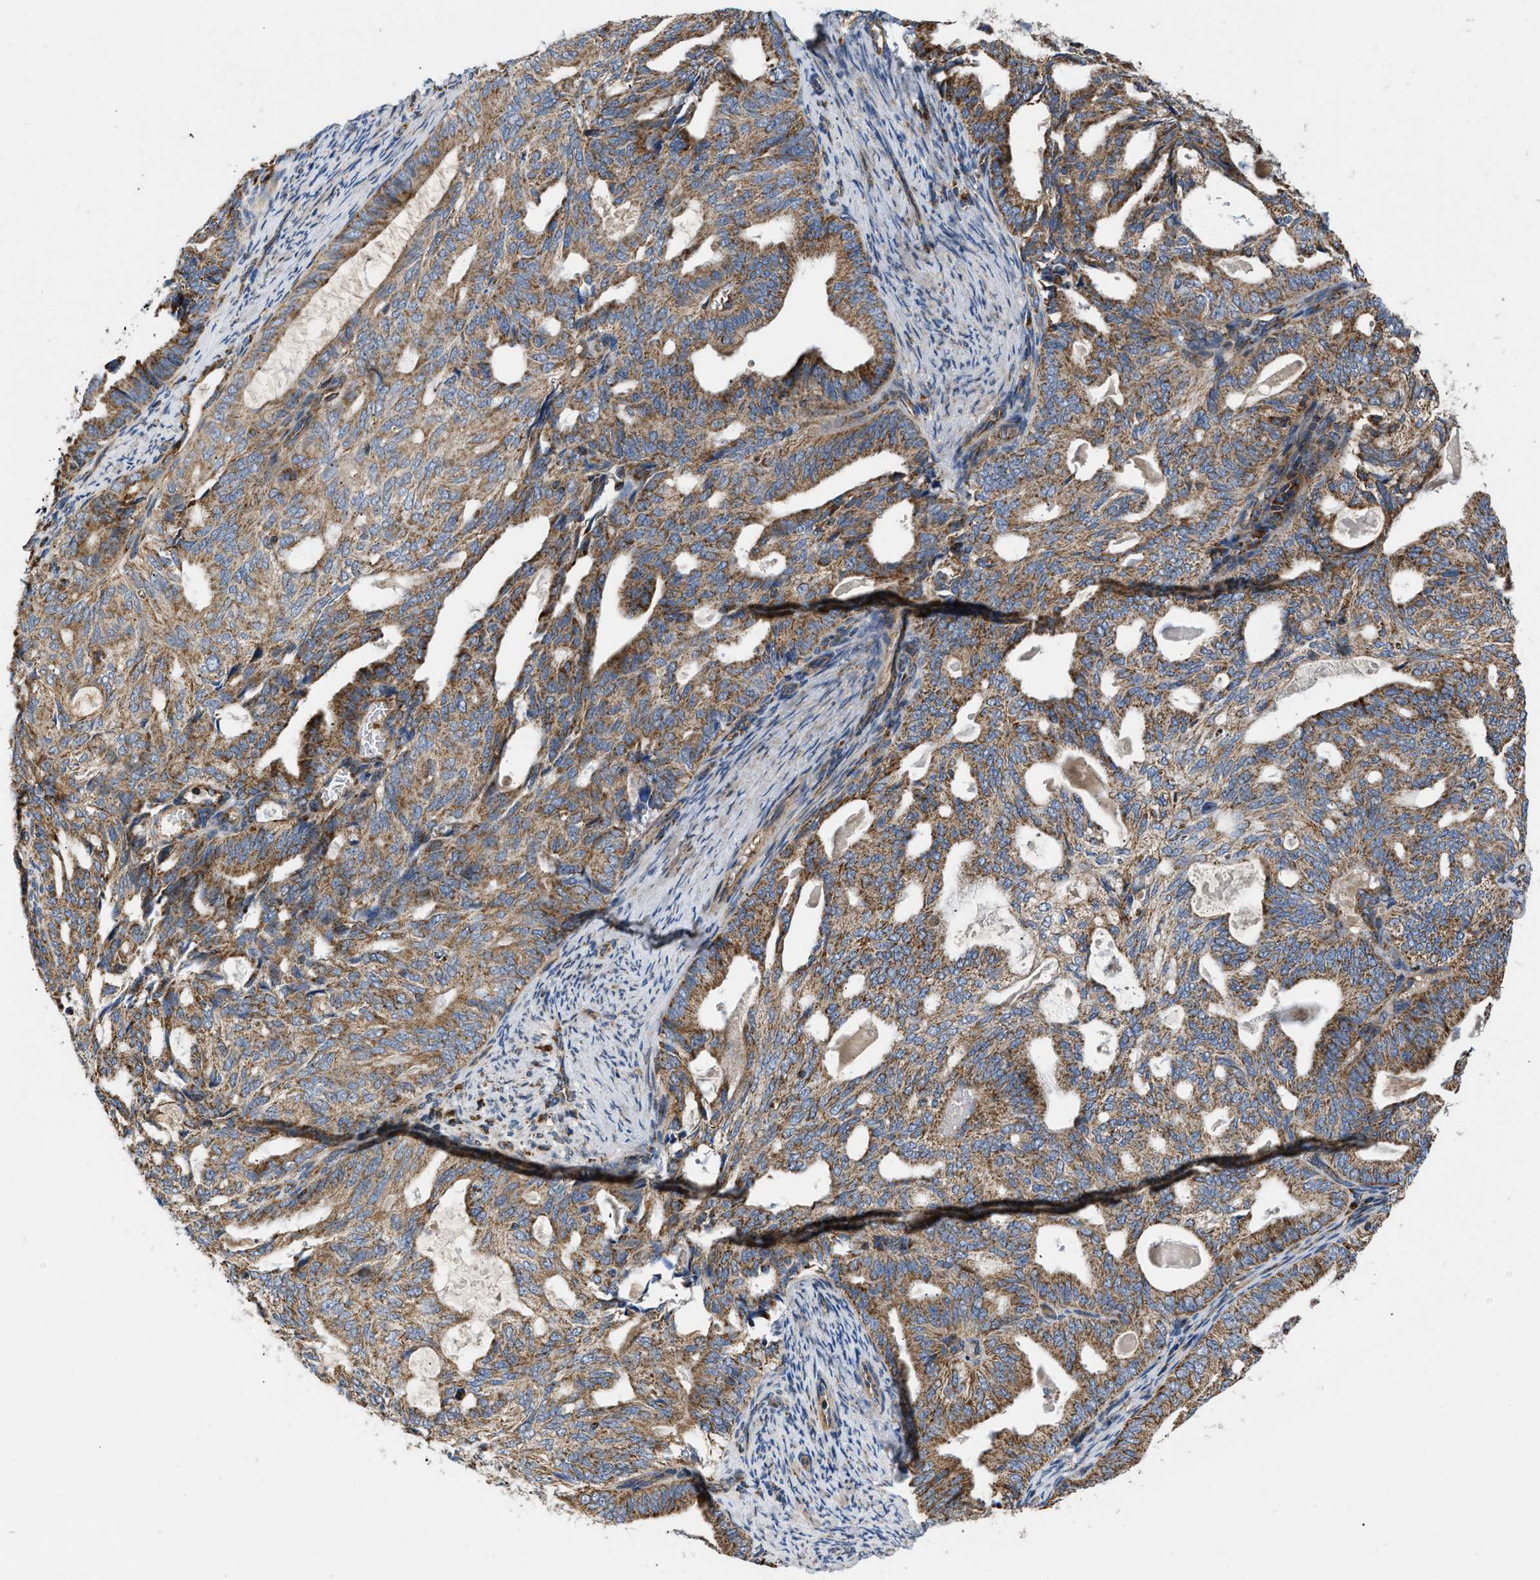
{"staining": {"intensity": "moderate", "quantity": ">75%", "location": "cytoplasmic/membranous"}, "tissue": "endometrial cancer", "cell_type": "Tumor cells", "image_type": "cancer", "snomed": [{"axis": "morphology", "description": "Adenocarcinoma, NOS"}, {"axis": "topography", "description": "Endometrium"}], "caption": "High-magnification brightfield microscopy of adenocarcinoma (endometrial) stained with DAB (brown) and counterstained with hematoxylin (blue). tumor cells exhibit moderate cytoplasmic/membranous expression is seen in approximately>75% of cells. The protein of interest is shown in brown color, while the nuclei are stained blue.", "gene": "OPTN", "patient": {"sex": "female", "age": 58}}